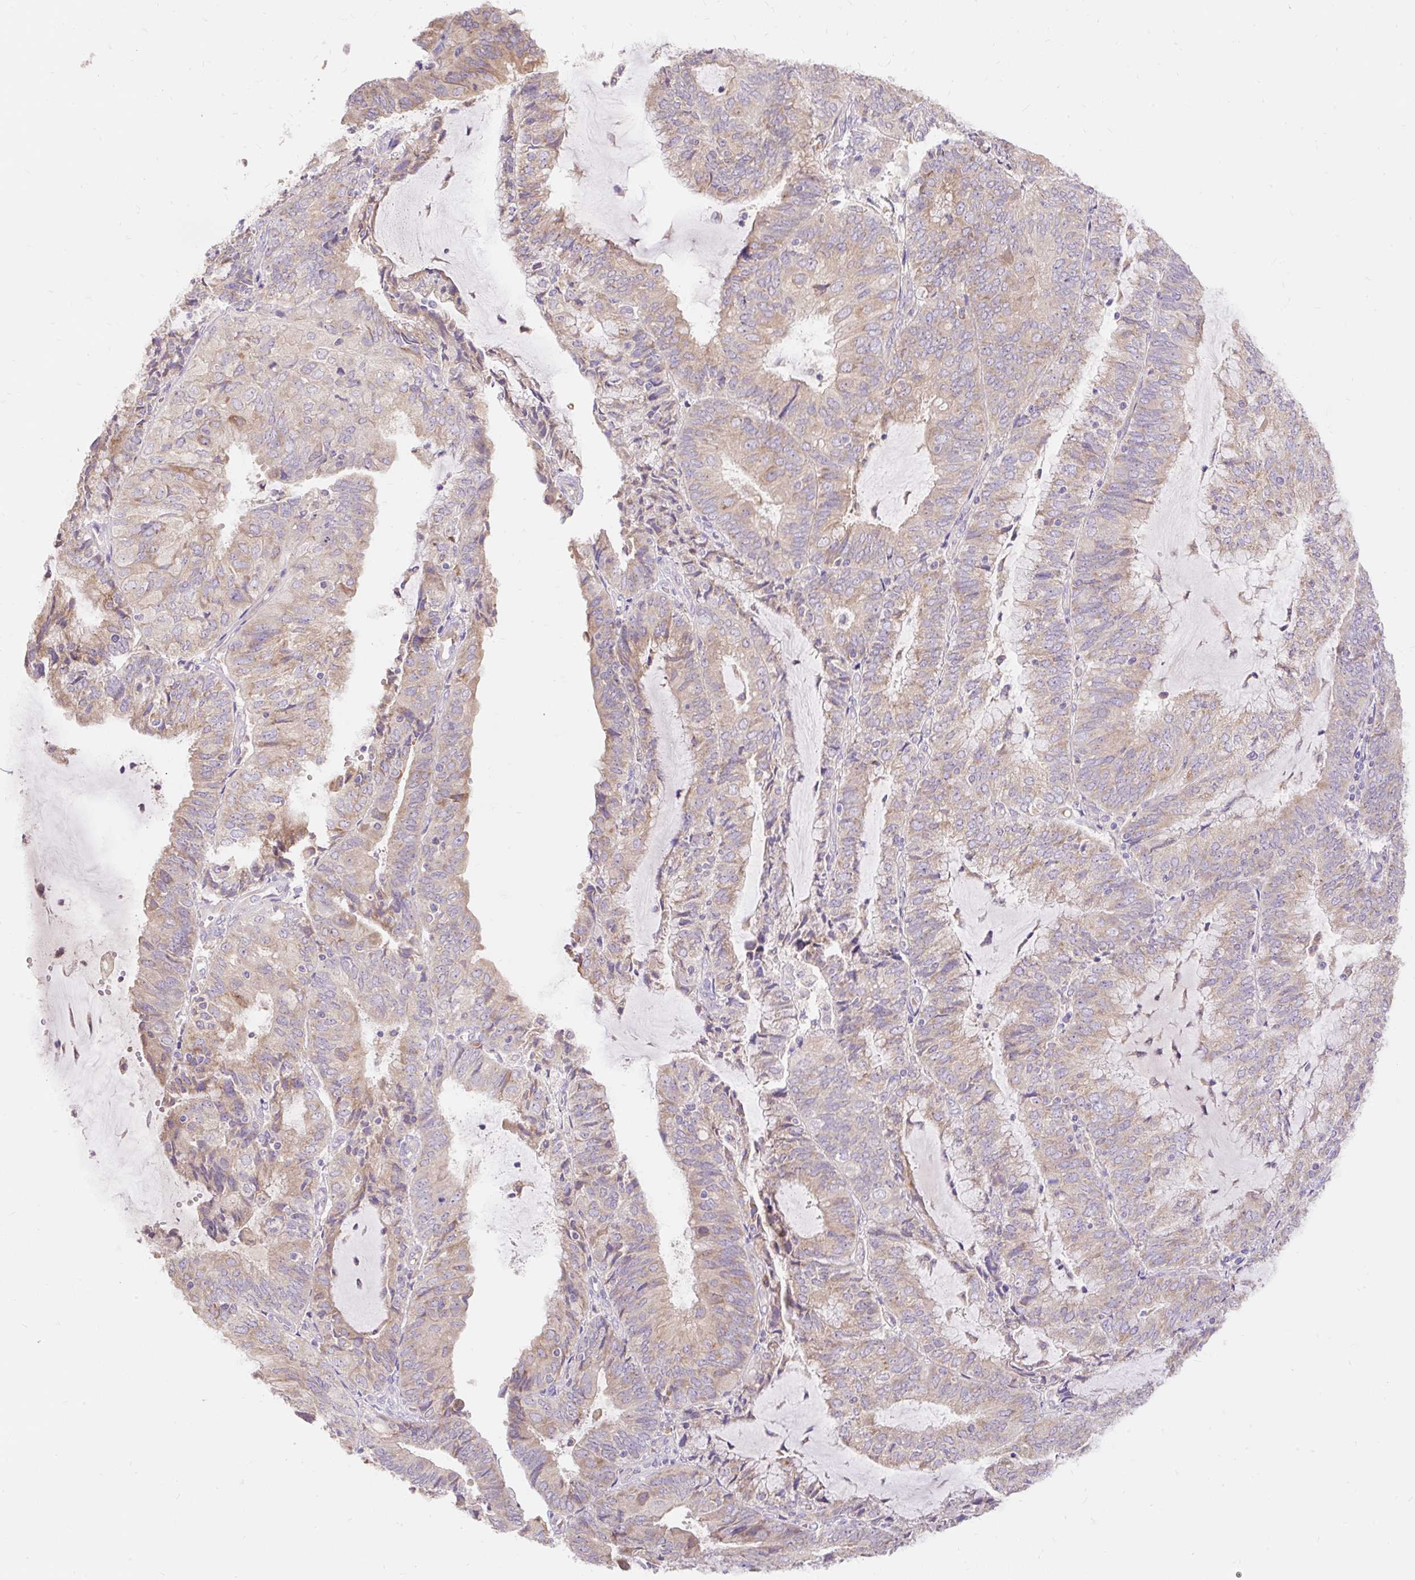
{"staining": {"intensity": "weak", "quantity": "25%-75%", "location": "cytoplasmic/membranous"}, "tissue": "endometrial cancer", "cell_type": "Tumor cells", "image_type": "cancer", "snomed": [{"axis": "morphology", "description": "Adenocarcinoma, NOS"}, {"axis": "topography", "description": "Endometrium"}], "caption": "Weak cytoplasmic/membranous staining for a protein is seen in approximately 25%-75% of tumor cells of endometrial cancer using immunohistochemistry.", "gene": "SEC63", "patient": {"sex": "female", "age": 81}}